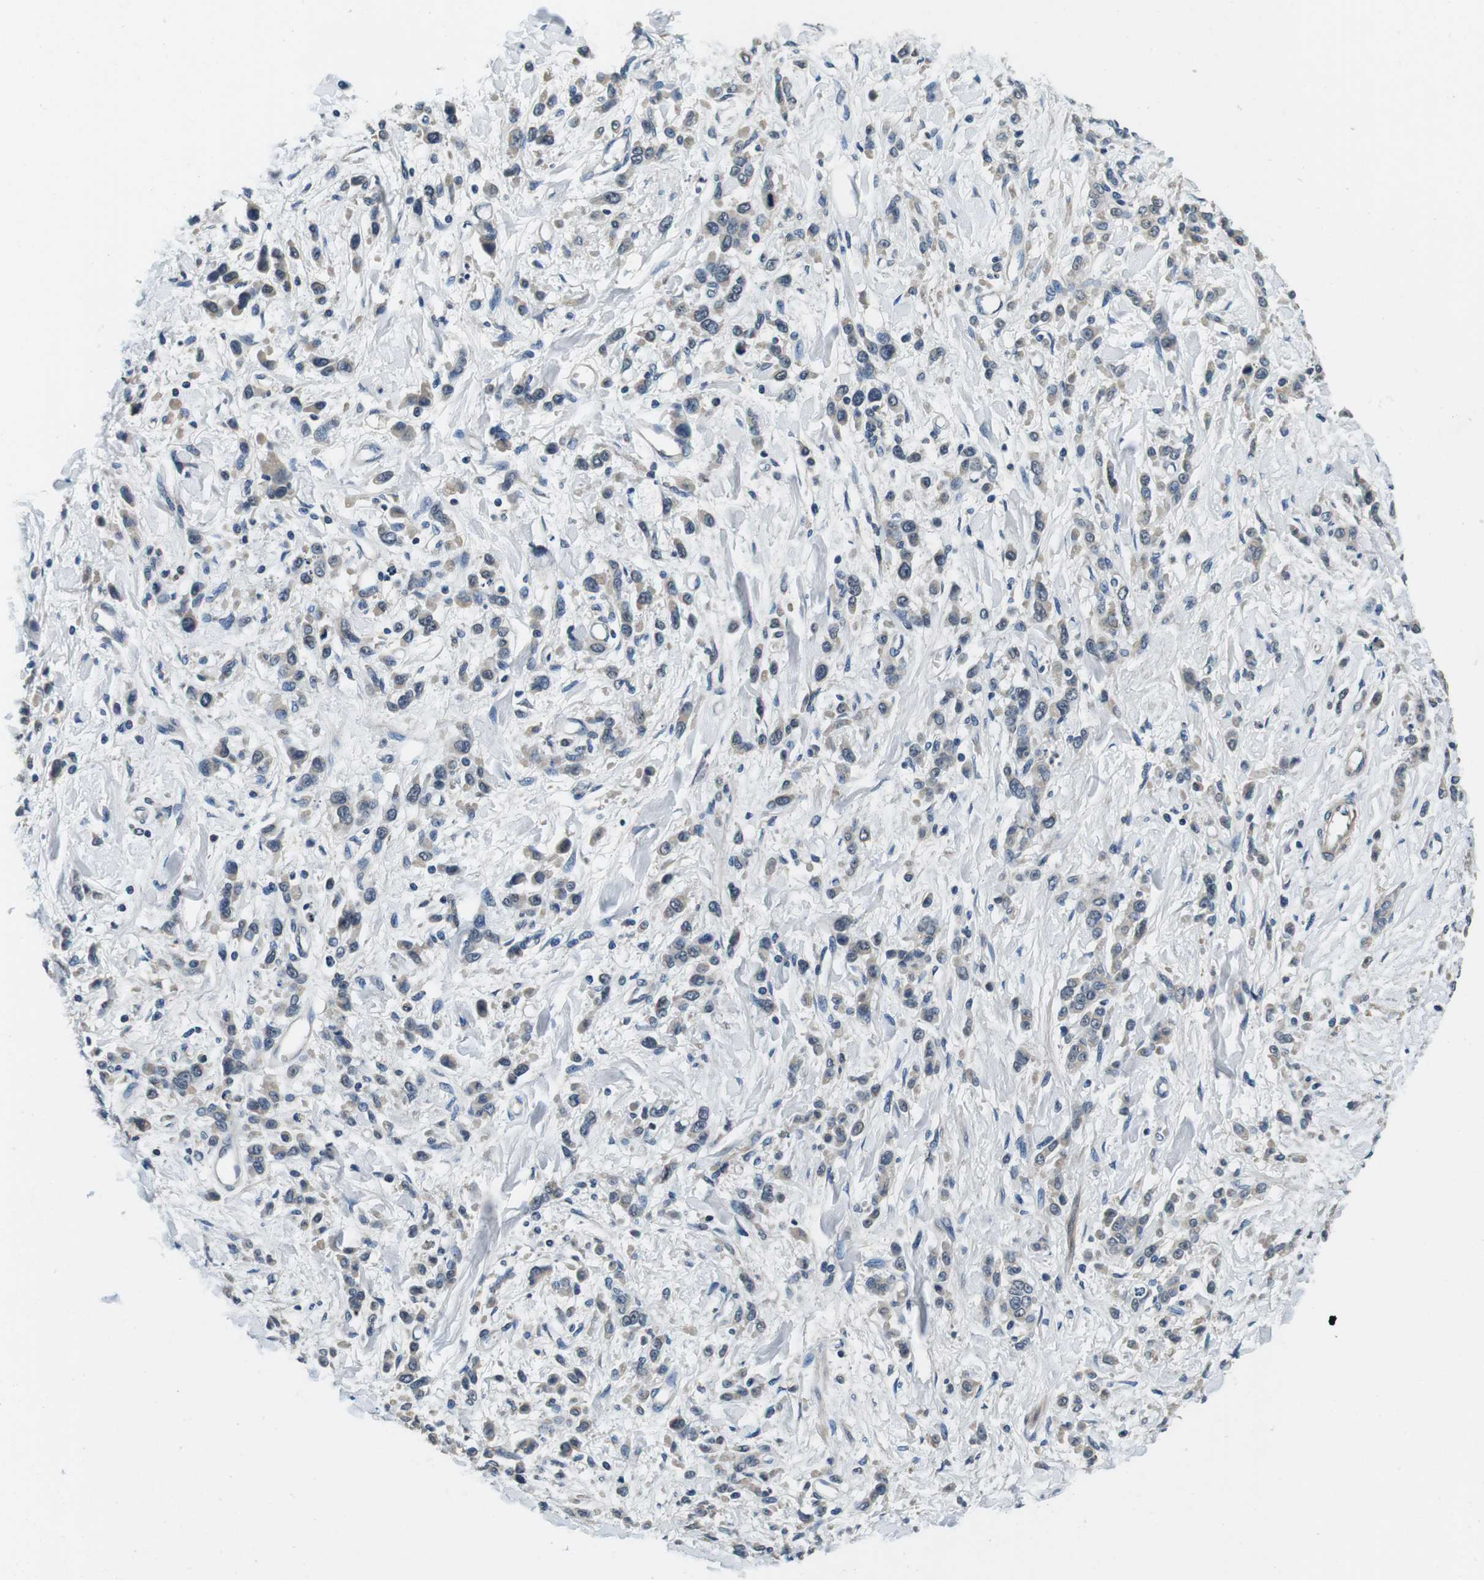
{"staining": {"intensity": "weak", "quantity": "25%-75%", "location": "cytoplasmic/membranous"}, "tissue": "stomach cancer", "cell_type": "Tumor cells", "image_type": "cancer", "snomed": [{"axis": "morphology", "description": "Normal tissue, NOS"}, {"axis": "morphology", "description": "Adenocarcinoma, NOS"}, {"axis": "topography", "description": "Stomach"}], "caption": "About 25%-75% of tumor cells in stomach adenocarcinoma show weak cytoplasmic/membranous protein staining as visualized by brown immunohistochemical staining.", "gene": "DTNA", "patient": {"sex": "male", "age": 82}}